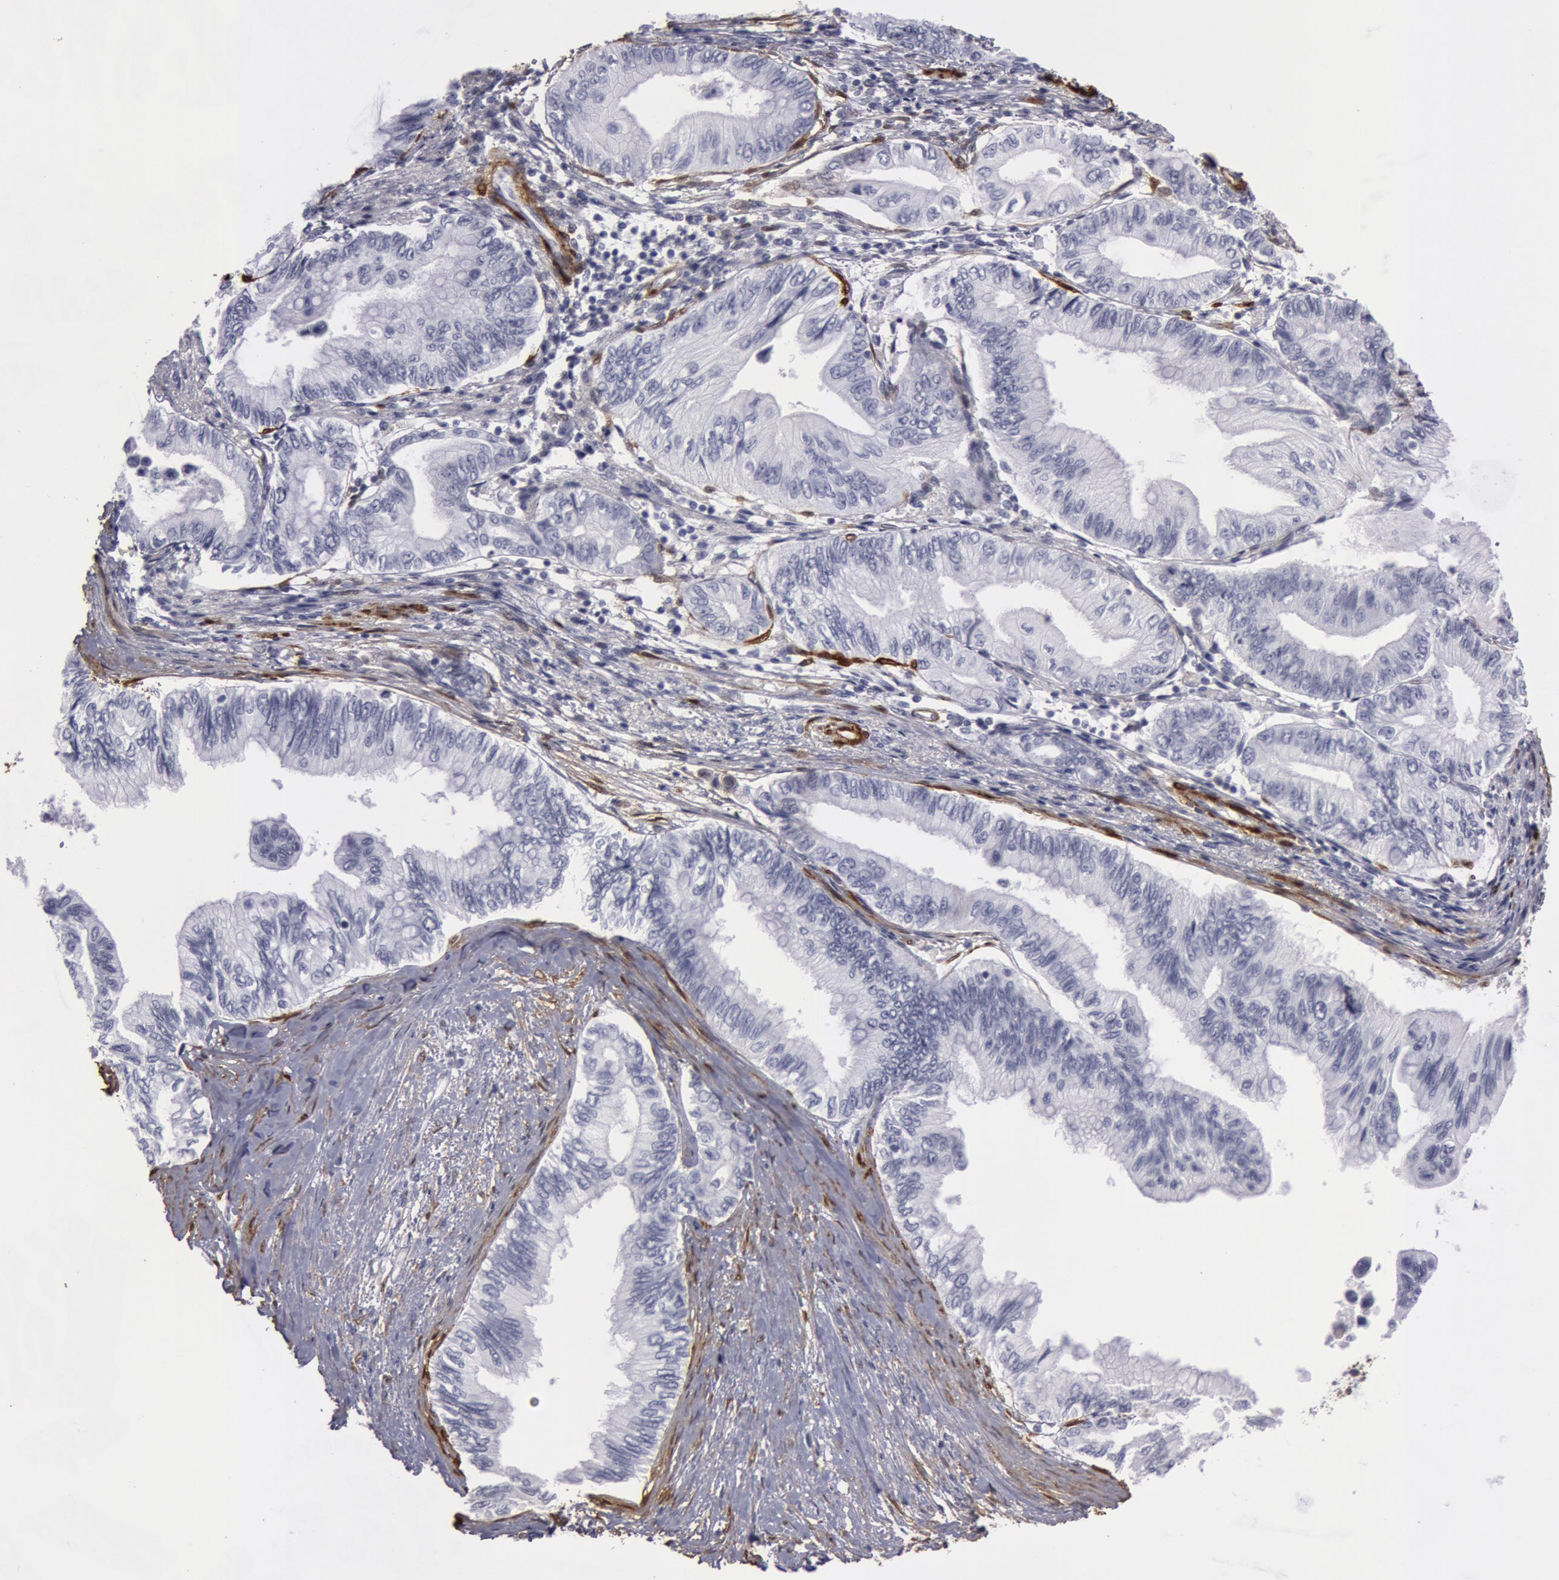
{"staining": {"intensity": "negative", "quantity": "none", "location": "none"}, "tissue": "pancreatic cancer", "cell_type": "Tumor cells", "image_type": "cancer", "snomed": [{"axis": "morphology", "description": "Adenocarcinoma, NOS"}, {"axis": "topography", "description": "Pancreas"}], "caption": "An immunohistochemistry image of adenocarcinoma (pancreatic) is shown. There is no staining in tumor cells of adenocarcinoma (pancreatic). (Brightfield microscopy of DAB (3,3'-diaminobenzidine) immunohistochemistry at high magnification).", "gene": "TAGLN", "patient": {"sex": "female", "age": 66}}